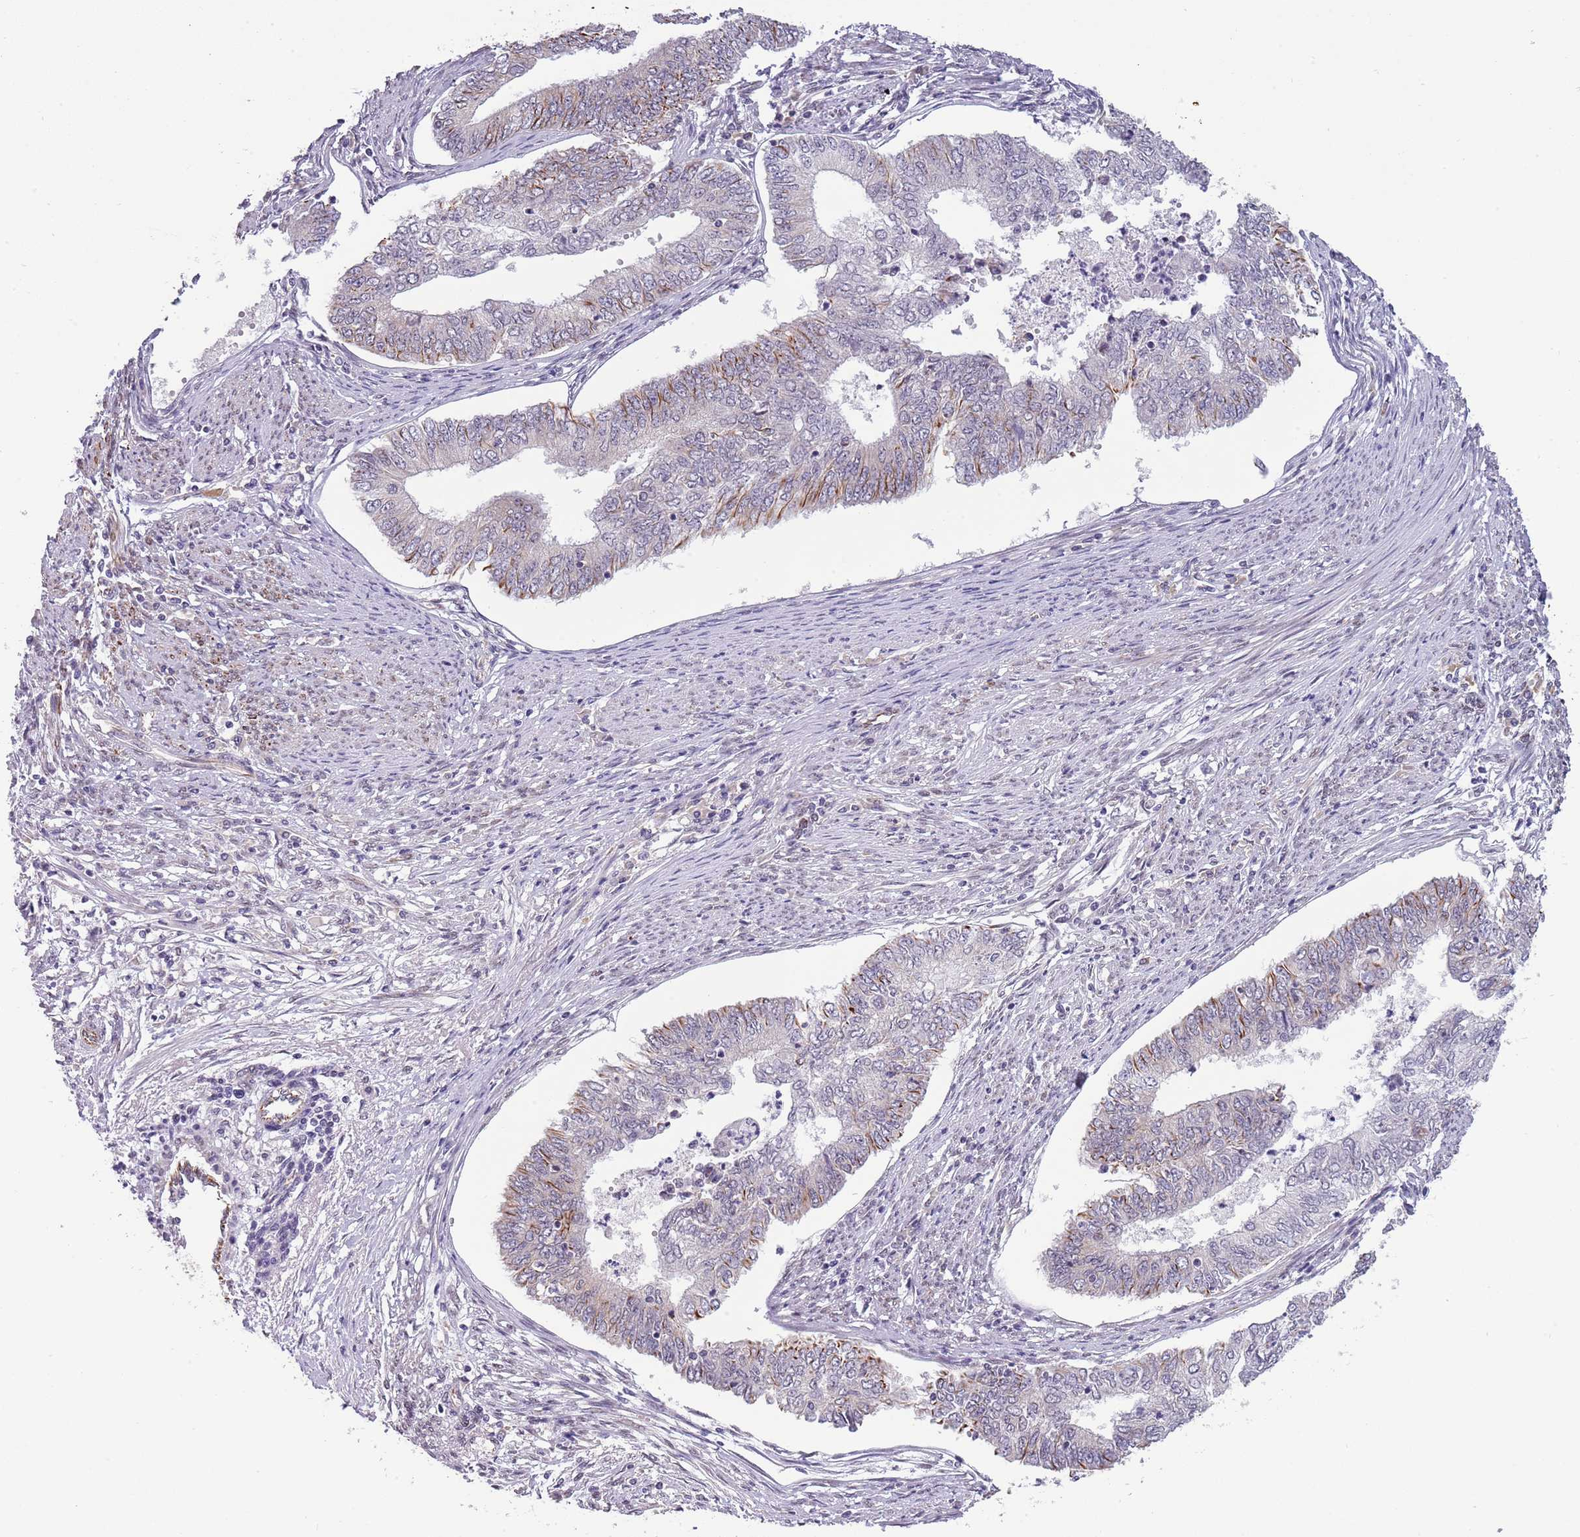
{"staining": {"intensity": "negative", "quantity": "none", "location": "none"}, "tissue": "endometrial cancer", "cell_type": "Tumor cells", "image_type": "cancer", "snomed": [{"axis": "morphology", "description": "Adenocarcinoma, NOS"}, {"axis": "topography", "description": "Endometrium"}], "caption": "This is a micrograph of IHC staining of endometrial cancer, which shows no expression in tumor cells.", "gene": "NBPF3", "patient": {"sex": "female", "age": 68}}